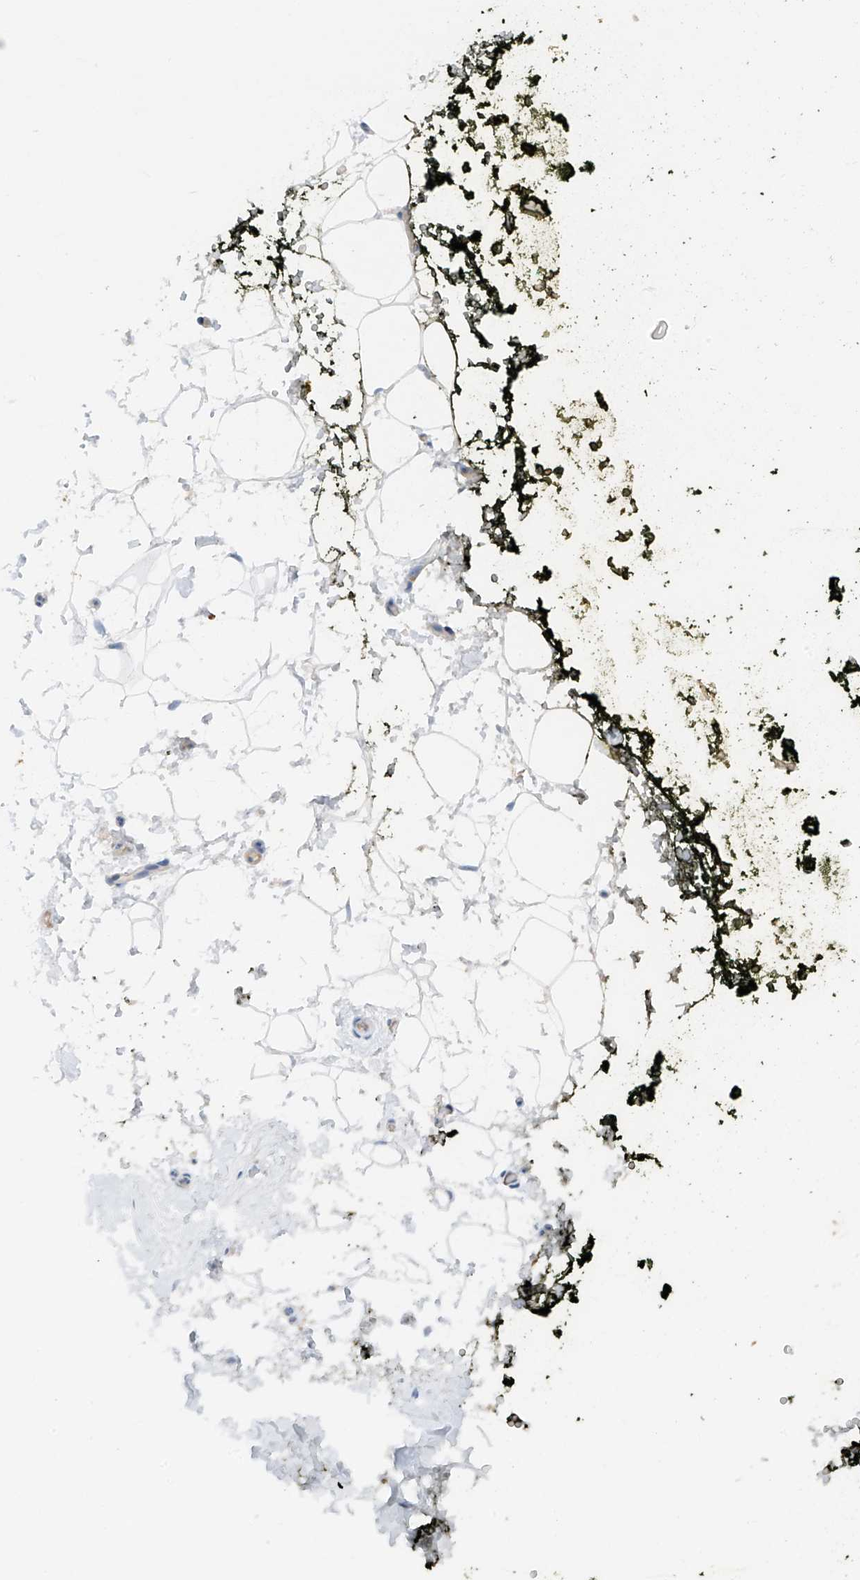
{"staining": {"intensity": "negative", "quantity": "none", "location": "none"}, "tissue": "adipose tissue", "cell_type": "Adipocytes", "image_type": "normal", "snomed": [{"axis": "morphology", "description": "Normal tissue, NOS"}, {"axis": "morphology", "description": "Adenocarcinoma, NOS"}, {"axis": "topography", "description": "Pancreas"}, {"axis": "topography", "description": "Peripheral nerve tissue"}], "caption": "Benign adipose tissue was stained to show a protein in brown. There is no significant staining in adipocytes. (Stains: DAB (3,3'-diaminobenzidine) immunohistochemistry (IHC) with hematoxylin counter stain, Microscopy: brightfield microscopy at high magnification).", "gene": "PHACTR2", "patient": {"sex": "male", "age": 59}}